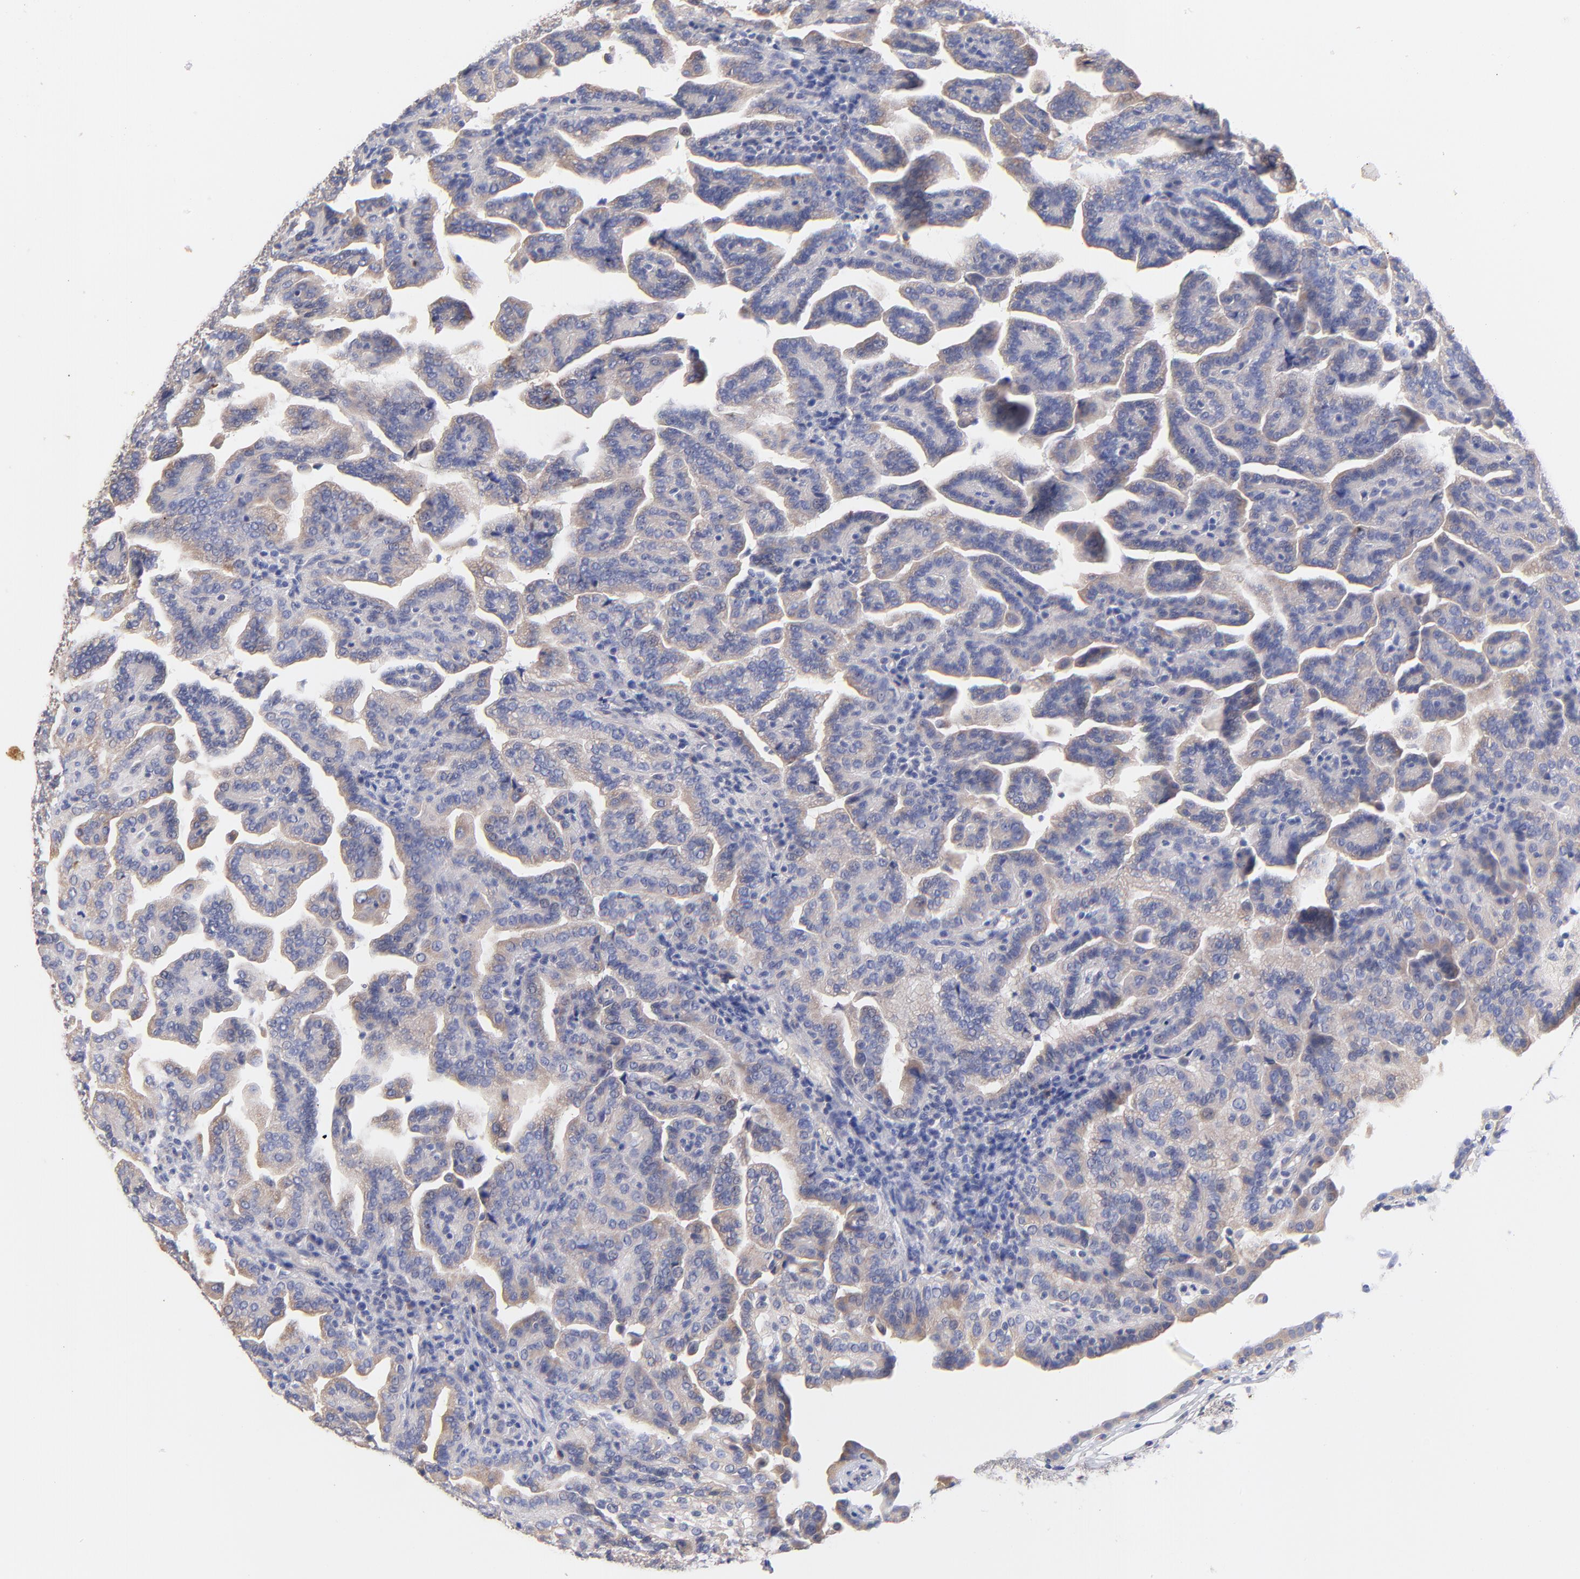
{"staining": {"intensity": "weak", "quantity": ">75%", "location": "cytoplasmic/membranous"}, "tissue": "renal cancer", "cell_type": "Tumor cells", "image_type": "cancer", "snomed": [{"axis": "morphology", "description": "Adenocarcinoma, NOS"}, {"axis": "topography", "description": "Kidney"}], "caption": "A low amount of weak cytoplasmic/membranous positivity is present in about >75% of tumor cells in adenocarcinoma (renal) tissue.", "gene": "TNFRSF13C", "patient": {"sex": "male", "age": 61}}